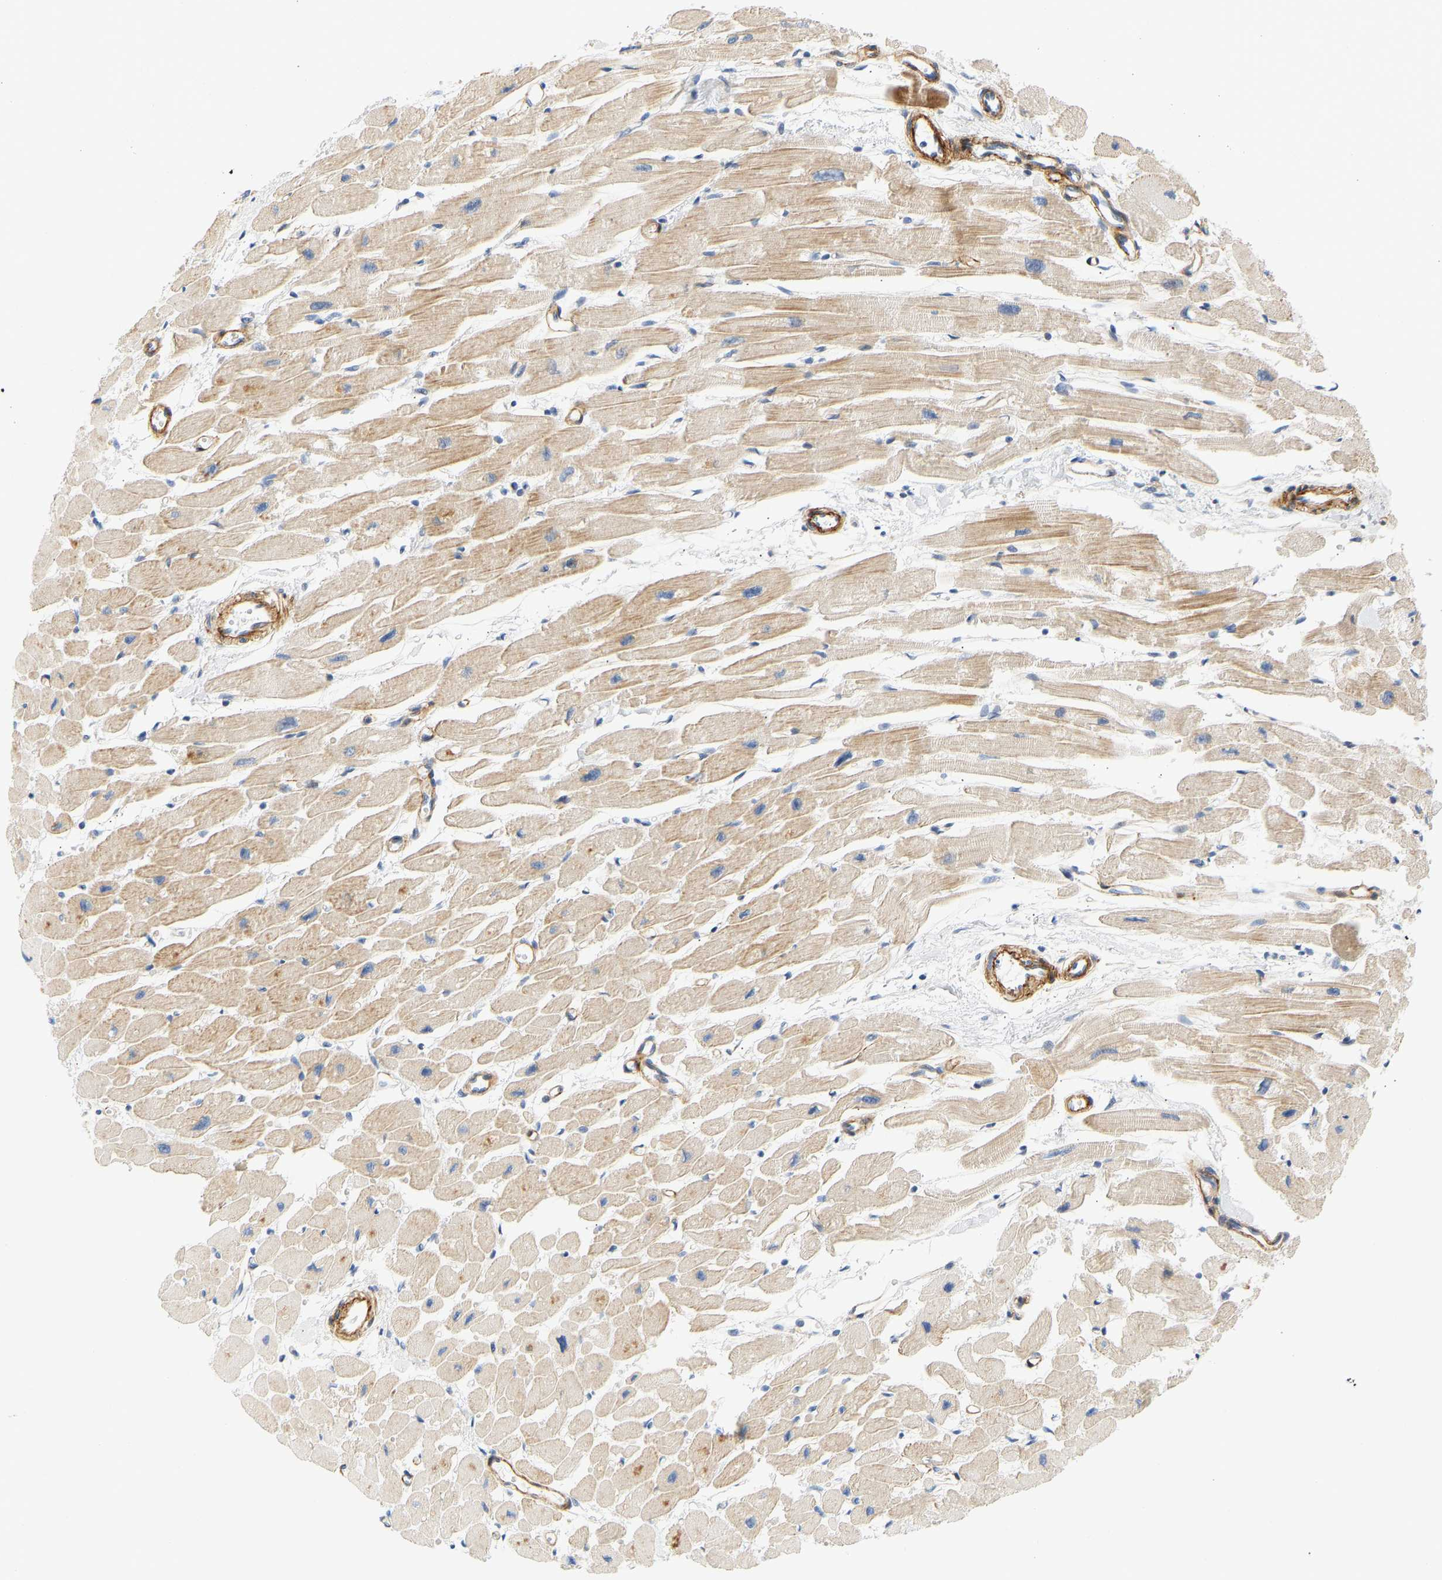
{"staining": {"intensity": "moderate", "quantity": ">75%", "location": "cytoplasmic/membranous"}, "tissue": "heart muscle", "cell_type": "Cardiomyocytes", "image_type": "normal", "snomed": [{"axis": "morphology", "description": "Normal tissue, NOS"}, {"axis": "topography", "description": "Heart"}], "caption": "This micrograph reveals normal heart muscle stained with immunohistochemistry to label a protein in brown. The cytoplasmic/membranous of cardiomyocytes show moderate positivity for the protein. Nuclei are counter-stained blue.", "gene": "SLC30A7", "patient": {"sex": "female", "age": 54}}